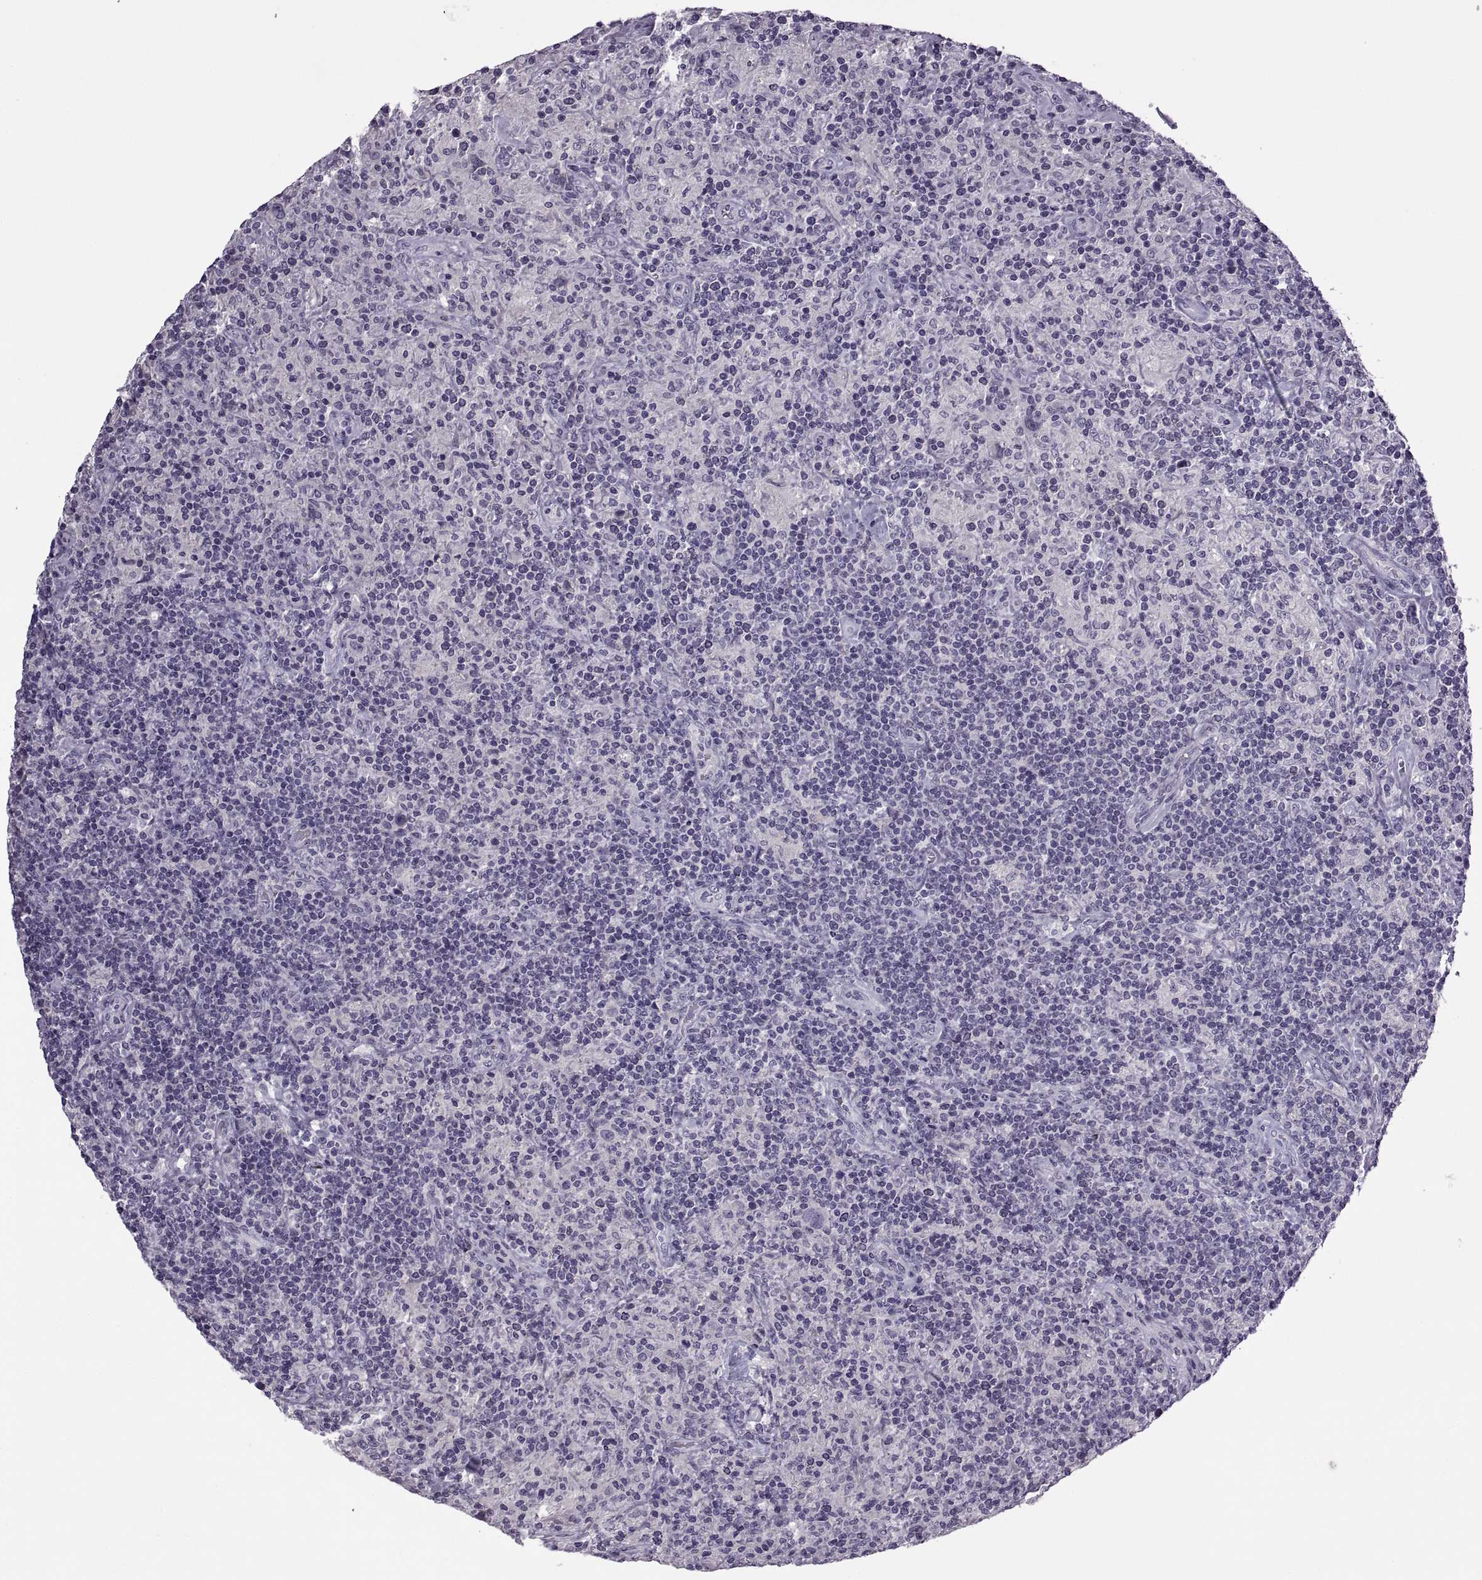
{"staining": {"intensity": "negative", "quantity": "none", "location": "none"}, "tissue": "lymphoma", "cell_type": "Tumor cells", "image_type": "cancer", "snomed": [{"axis": "morphology", "description": "Hodgkin's disease, NOS"}, {"axis": "topography", "description": "Lymph node"}], "caption": "IHC photomicrograph of lymphoma stained for a protein (brown), which demonstrates no positivity in tumor cells.", "gene": "RSPH6A", "patient": {"sex": "male", "age": 70}}